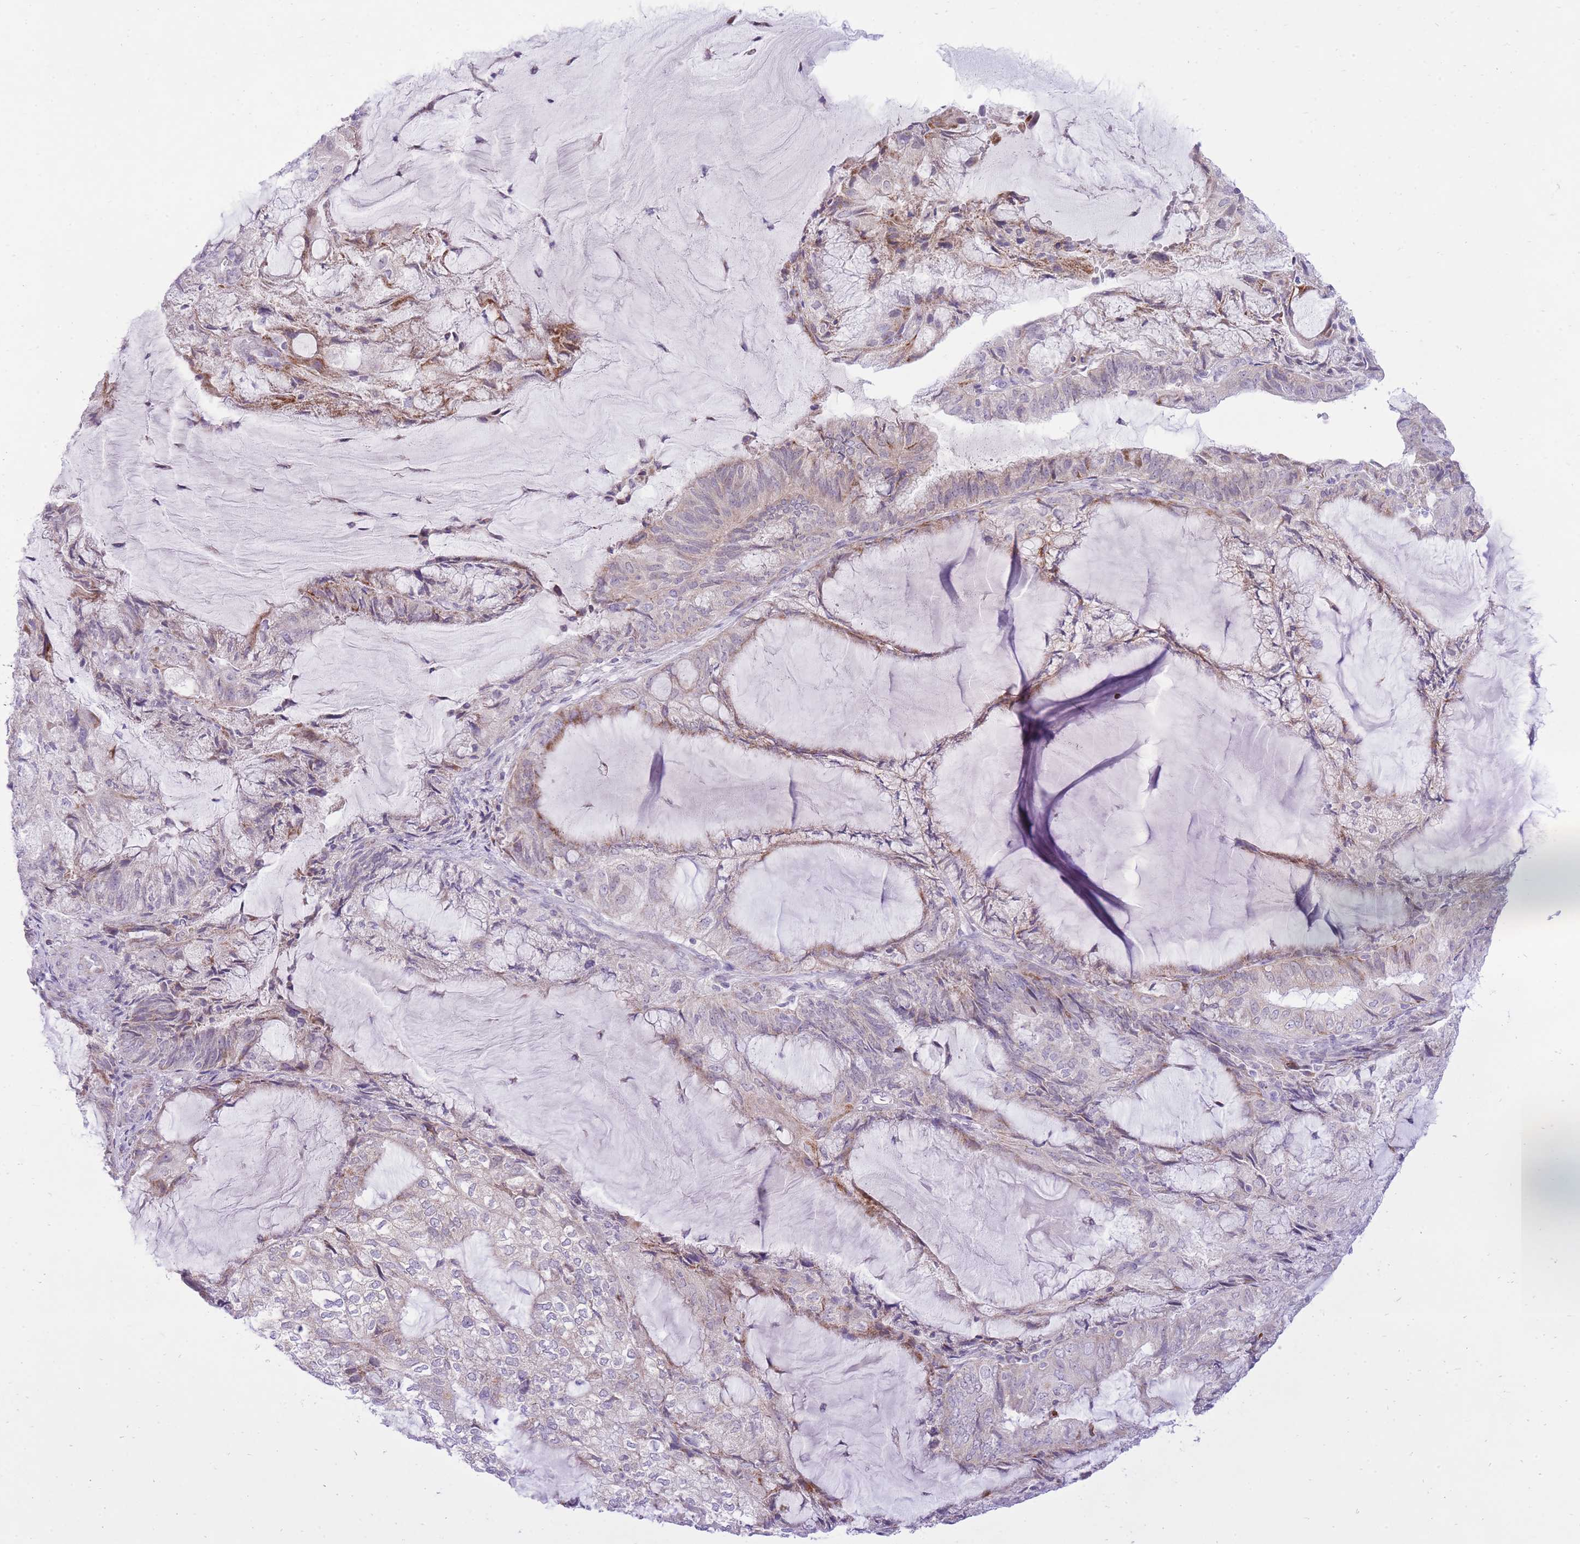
{"staining": {"intensity": "weak", "quantity": "<25%", "location": "cytoplasmic/membranous"}, "tissue": "endometrial cancer", "cell_type": "Tumor cells", "image_type": "cancer", "snomed": [{"axis": "morphology", "description": "Adenocarcinoma, NOS"}, {"axis": "topography", "description": "Endometrium"}], "caption": "Protein analysis of endometrial adenocarcinoma shows no significant positivity in tumor cells.", "gene": "DENND2D", "patient": {"sex": "female", "age": 81}}